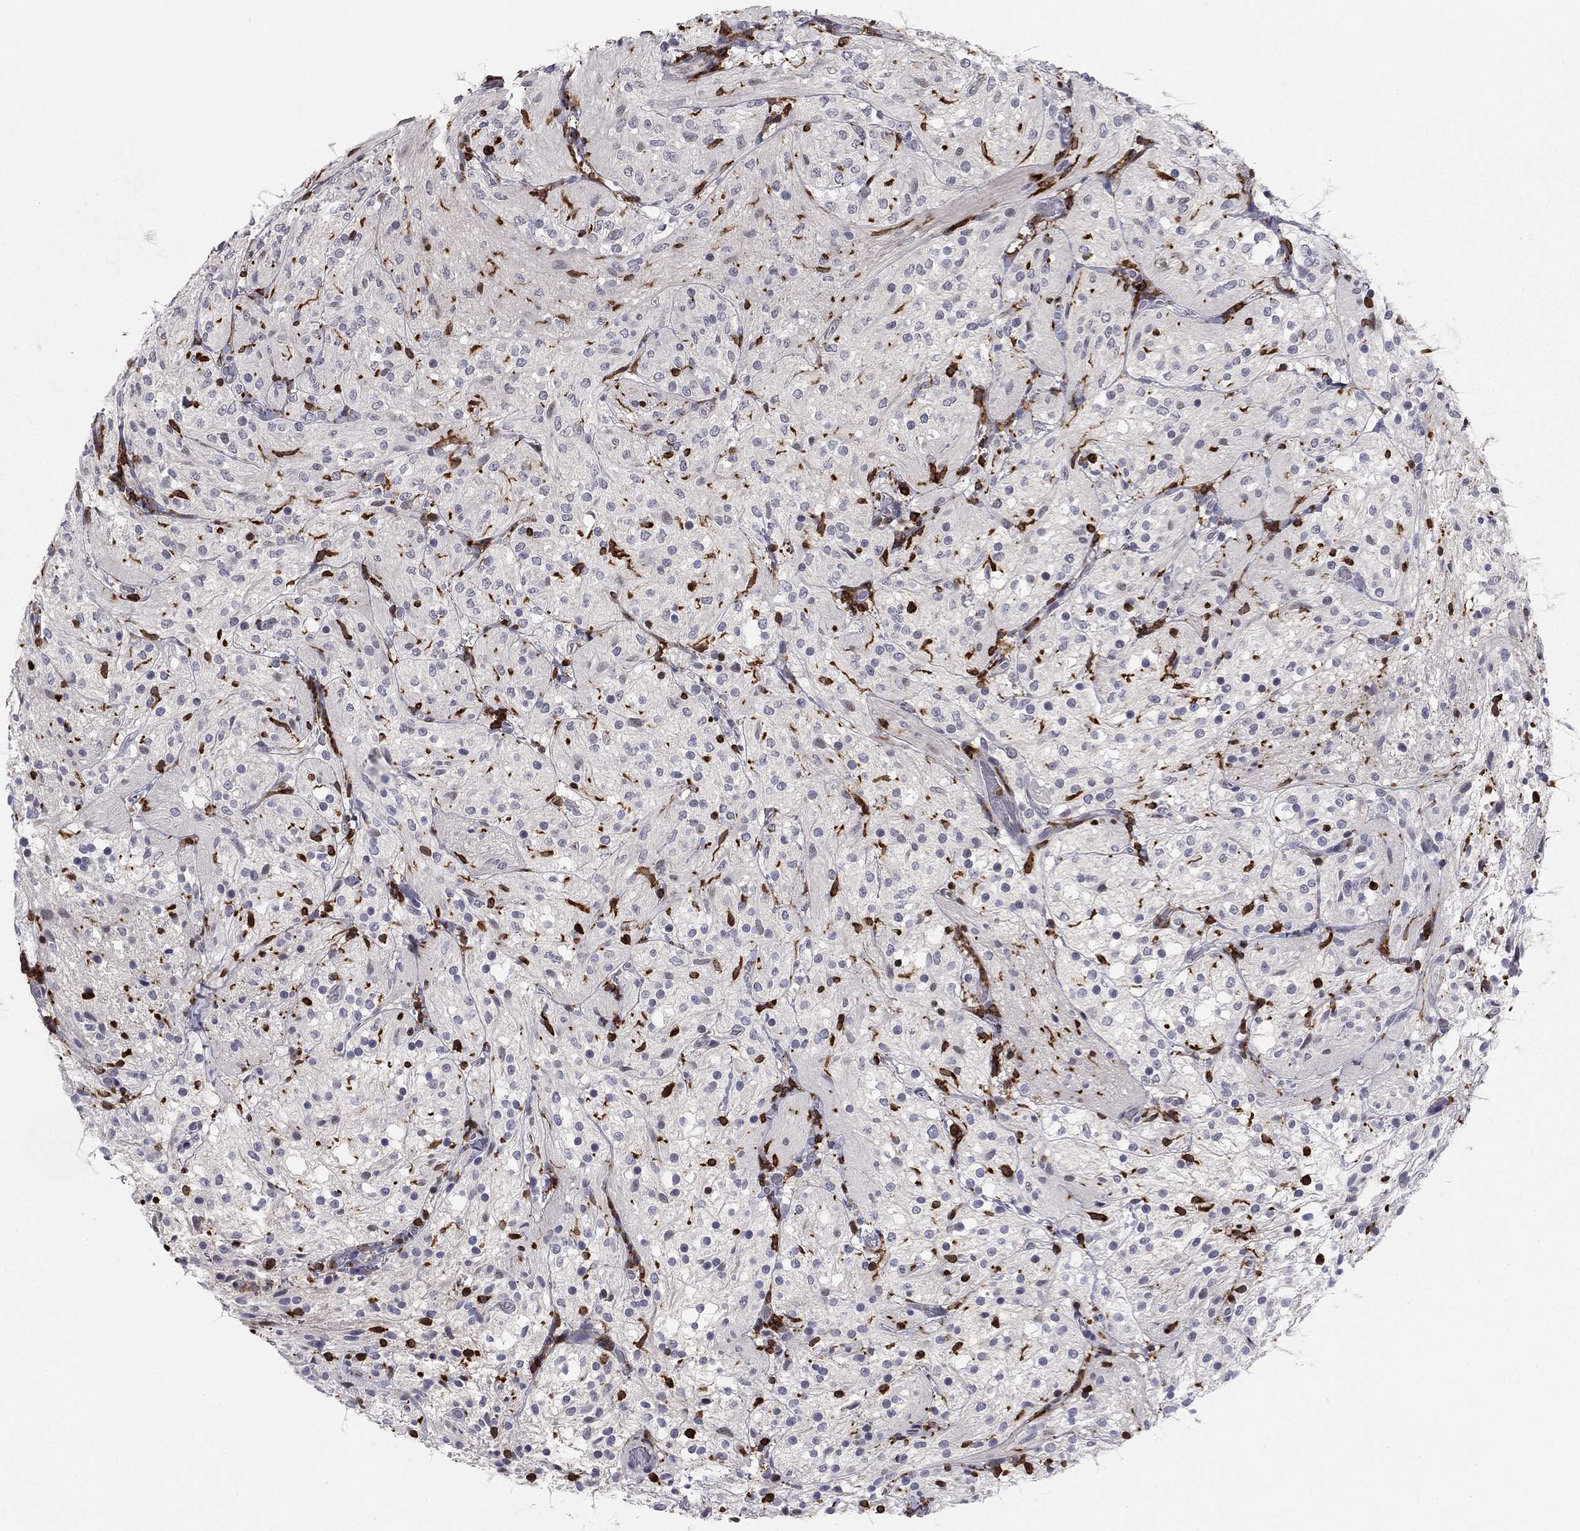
{"staining": {"intensity": "negative", "quantity": "none", "location": "none"}, "tissue": "glioma", "cell_type": "Tumor cells", "image_type": "cancer", "snomed": [{"axis": "morphology", "description": "Glioma, malignant, Low grade"}, {"axis": "topography", "description": "Brain"}], "caption": "Immunohistochemistry image of neoplastic tissue: glioma stained with DAB reveals no significant protein expression in tumor cells.", "gene": "PLCB2", "patient": {"sex": "male", "age": 3}}